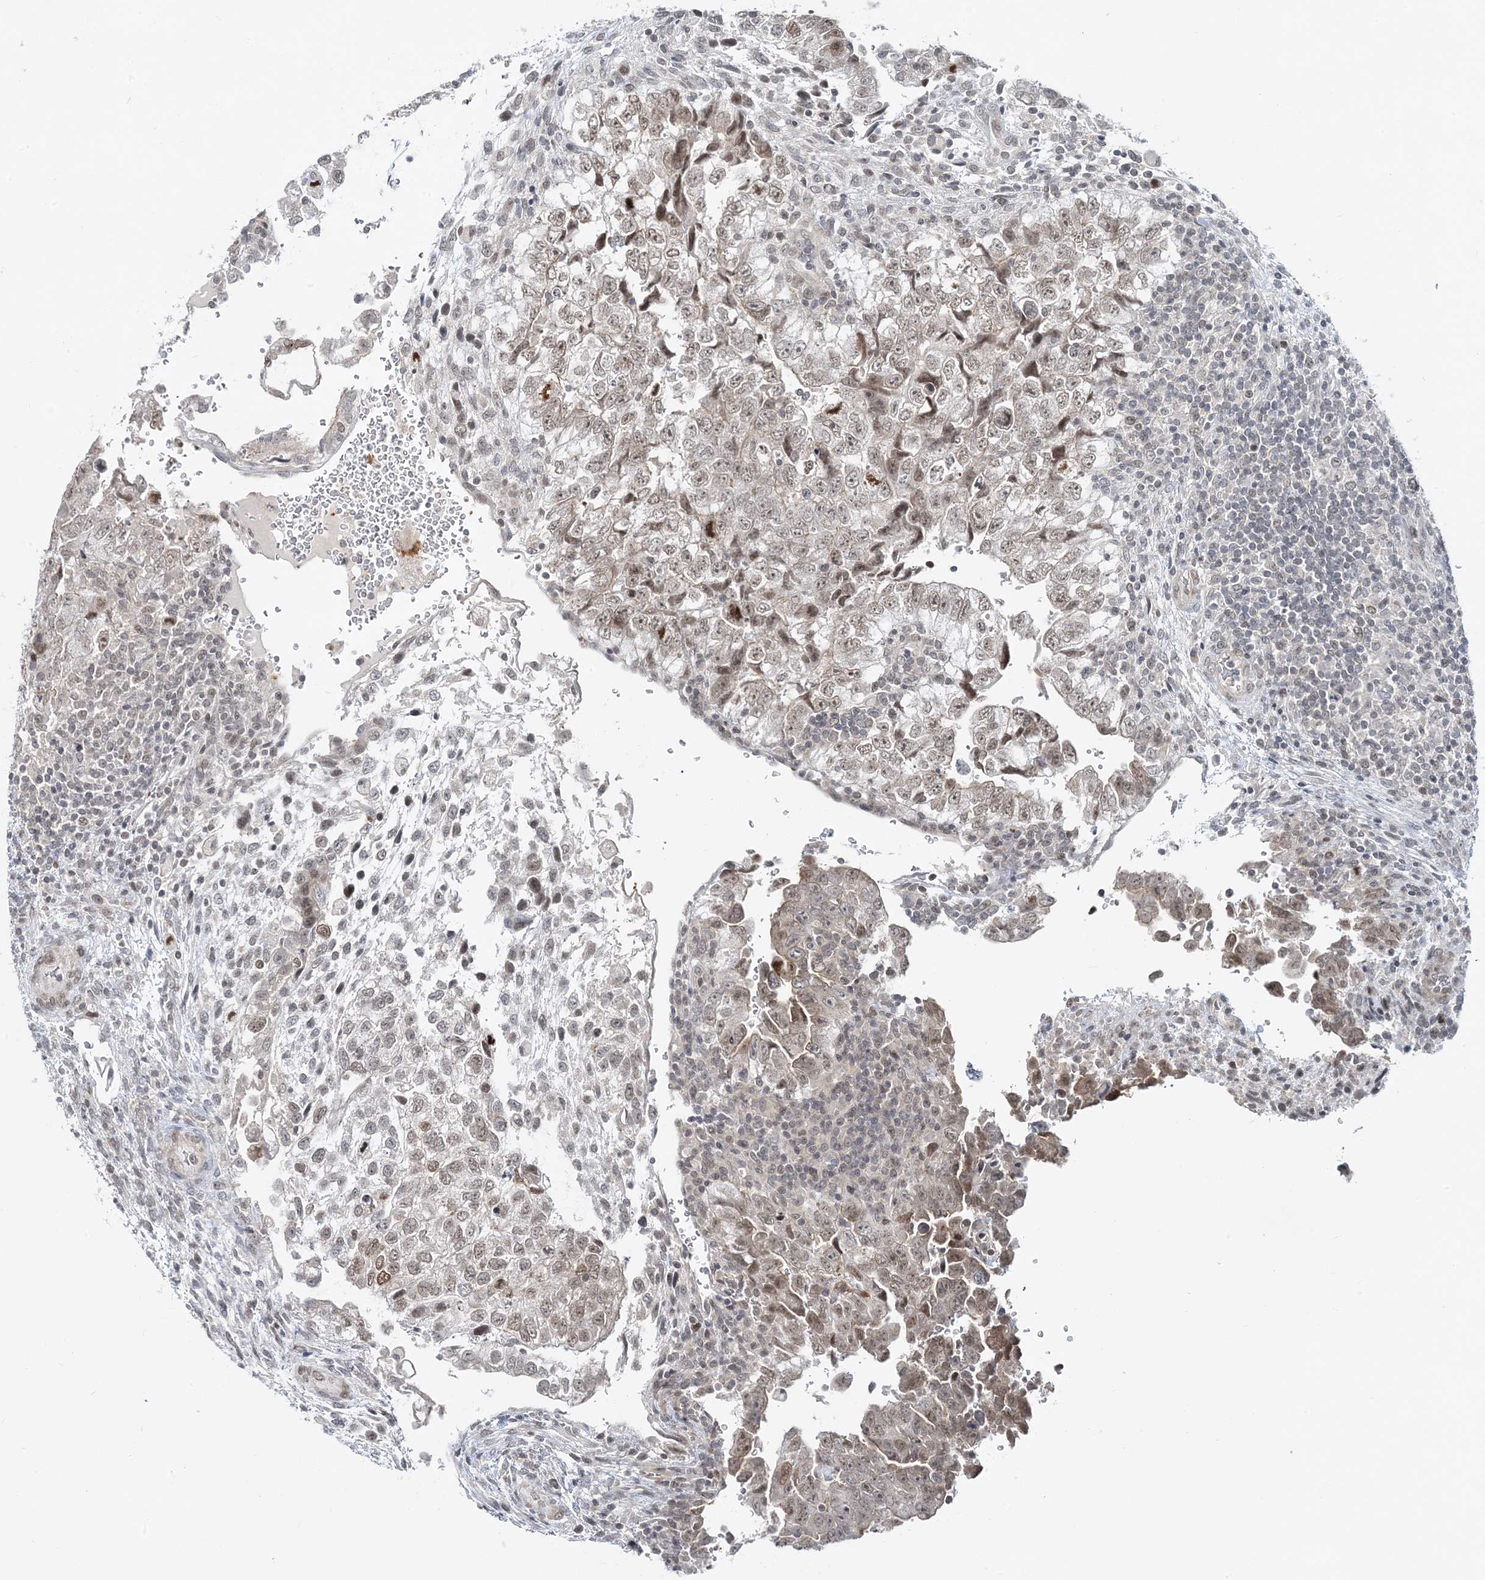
{"staining": {"intensity": "weak", "quantity": ">75%", "location": "nuclear"}, "tissue": "testis cancer", "cell_type": "Tumor cells", "image_type": "cancer", "snomed": [{"axis": "morphology", "description": "Carcinoma, Embryonal, NOS"}, {"axis": "topography", "description": "Testis"}], "caption": "DAB immunohistochemical staining of human testis cancer demonstrates weak nuclear protein positivity in about >75% of tumor cells. Using DAB (brown) and hematoxylin (blue) stains, captured at high magnification using brightfield microscopy.", "gene": "LEXM", "patient": {"sex": "male", "age": 37}}